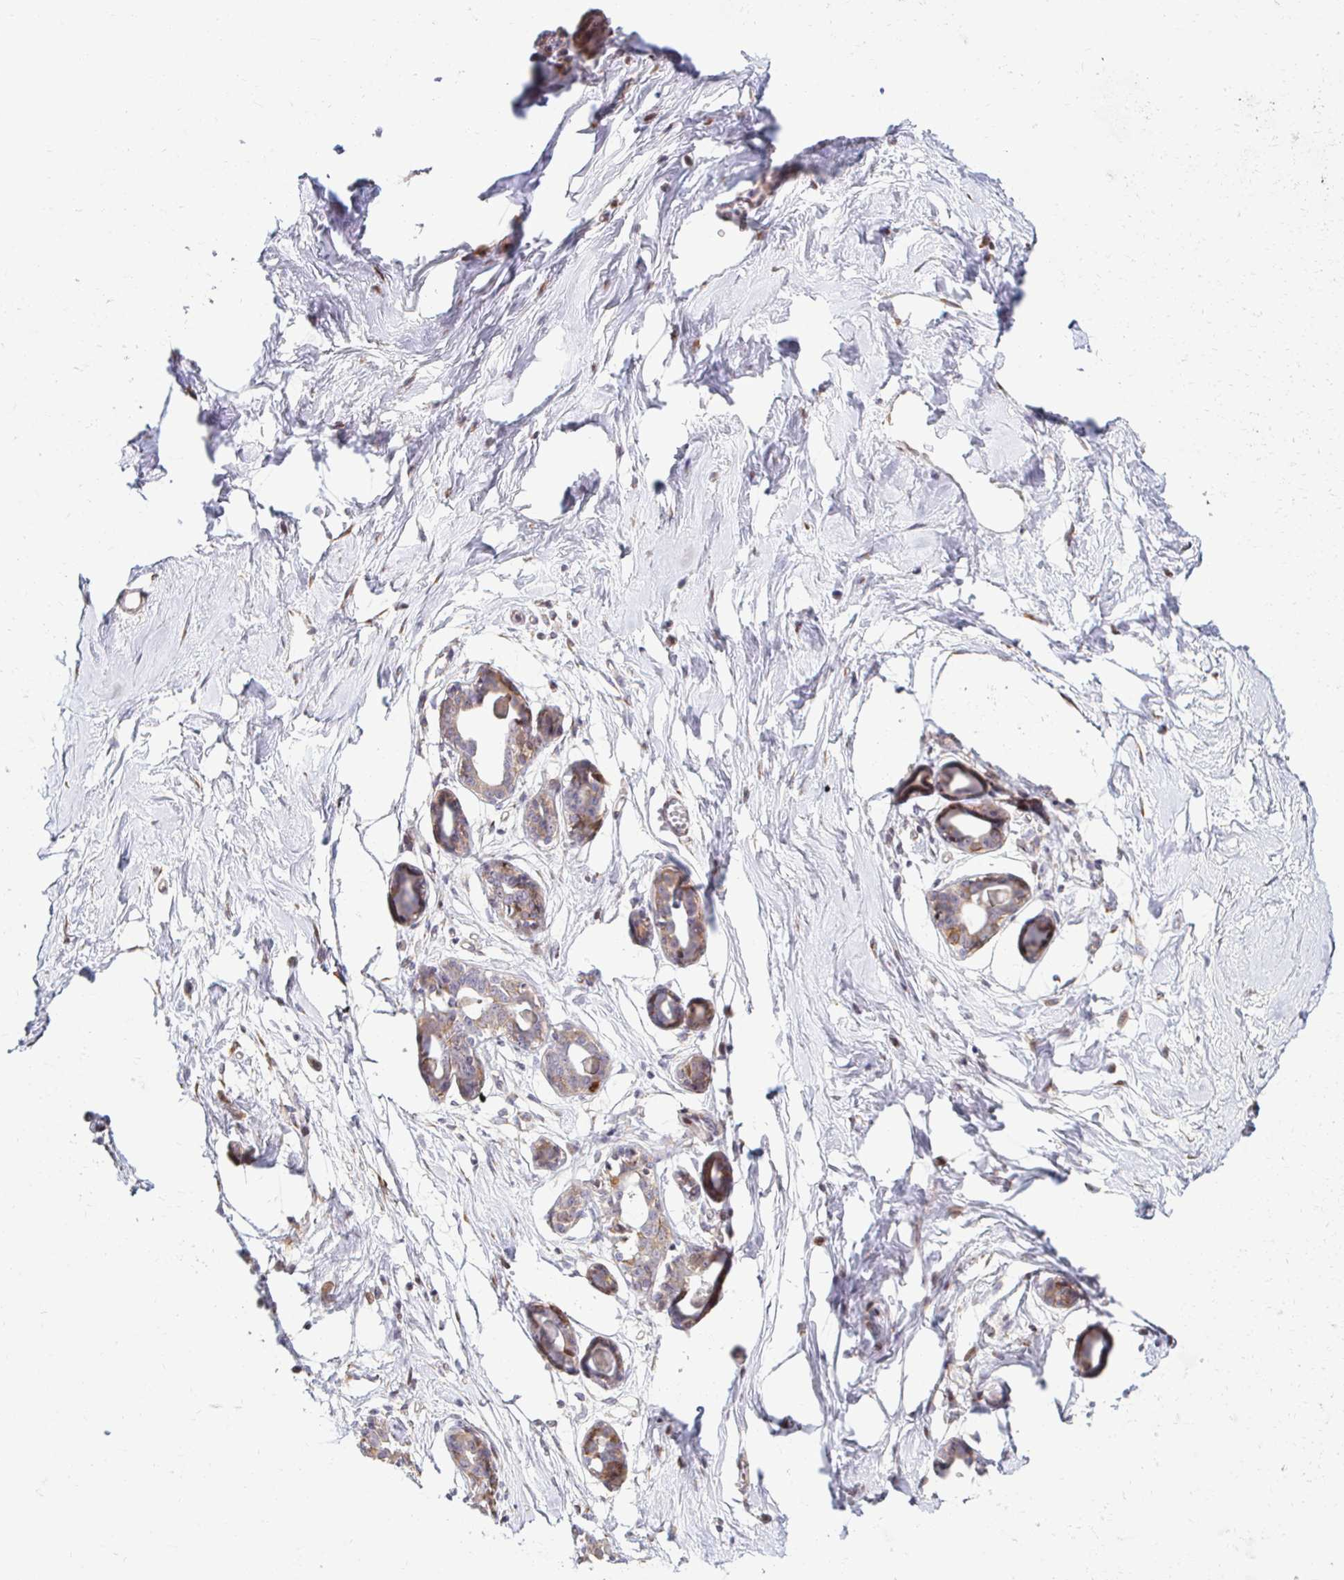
{"staining": {"intensity": "negative", "quantity": "none", "location": "none"}, "tissue": "breast", "cell_type": "Adipocytes", "image_type": "normal", "snomed": [{"axis": "morphology", "description": "Normal tissue, NOS"}, {"axis": "topography", "description": "Breast"}], "caption": "Breast stained for a protein using immunohistochemistry (IHC) displays no expression adipocytes.", "gene": "HPS1", "patient": {"sex": "female", "age": 45}}